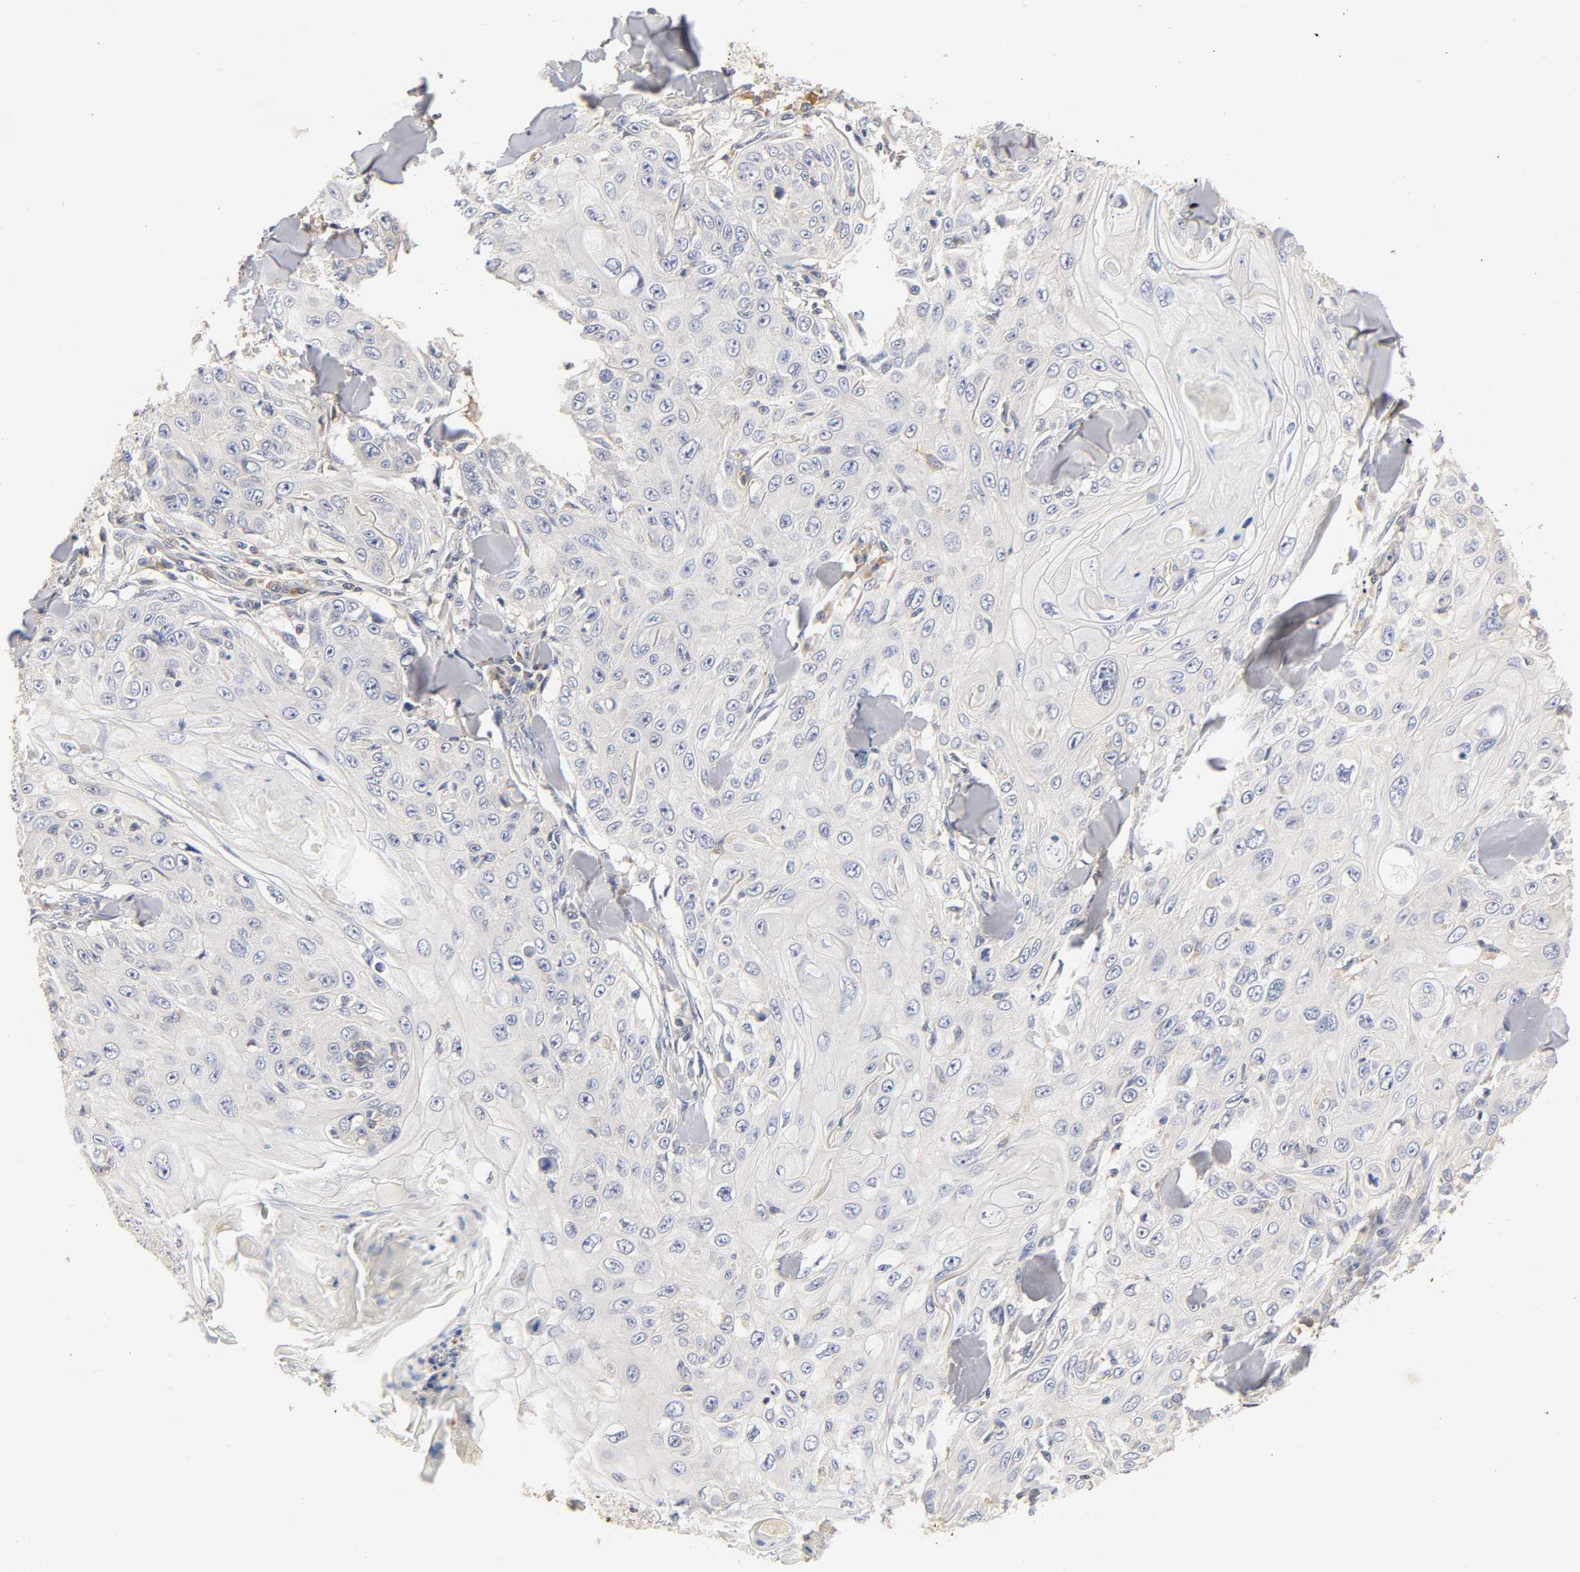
{"staining": {"intensity": "negative", "quantity": "none", "location": "none"}, "tissue": "skin cancer", "cell_type": "Tumor cells", "image_type": "cancer", "snomed": [{"axis": "morphology", "description": "Squamous cell carcinoma, NOS"}, {"axis": "topography", "description": "Skin"}], "caption": "An IHC histopathology image of skin squamous cell carcinoma is shown. There is no staining in tumor cells of skin squamous cell carcinoma.", "gene": "RHOA", "patient": {"sex": "male", "age": 86}}